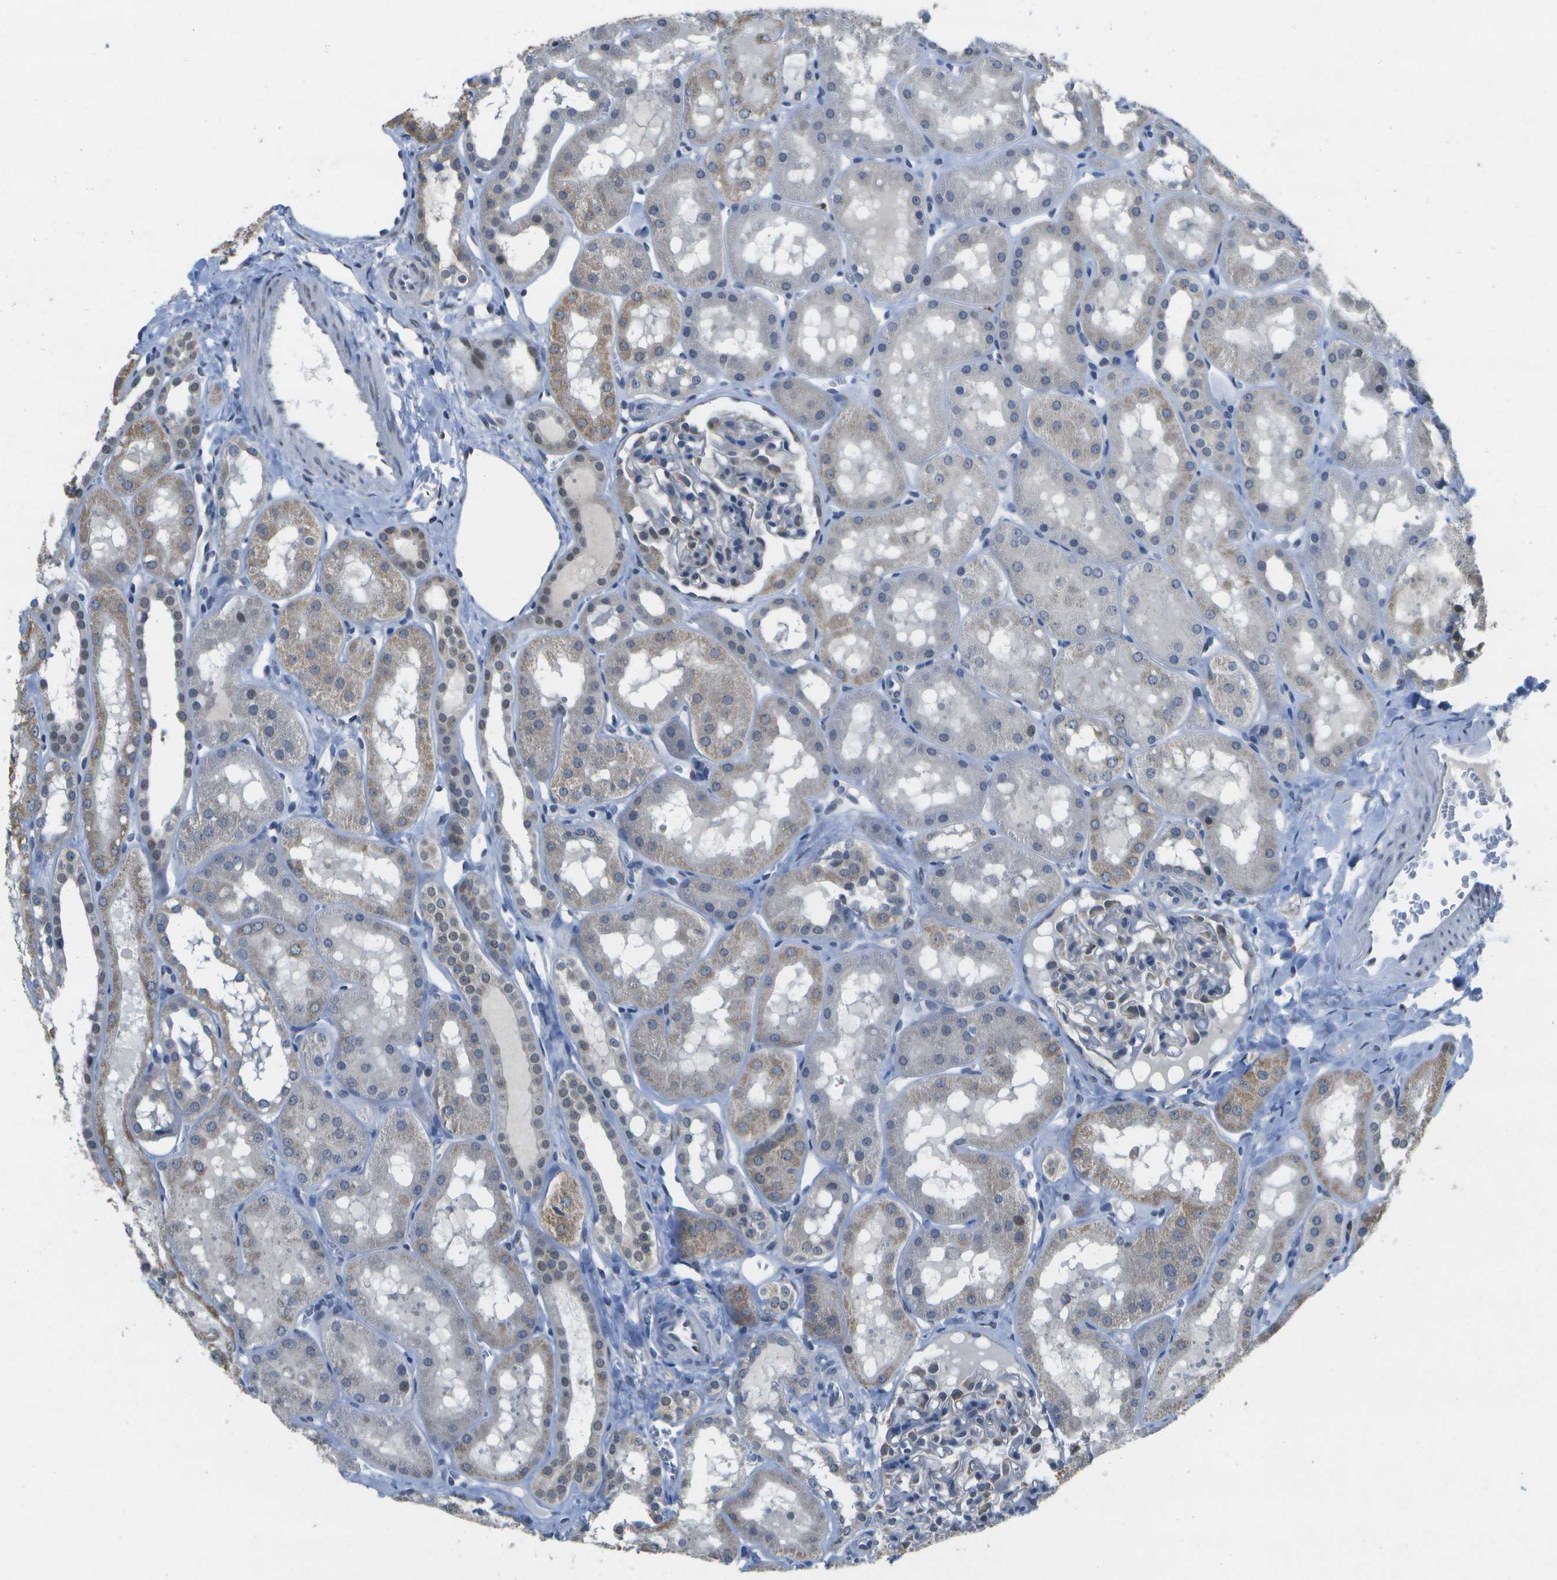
{"staining": {"intensity": "moderate", "quantity": "<25%", "location": "cytoplasmic/membranous"}, "tissue": "kidney", "cell_type": "Cells in glomeruli", "image_type": "normal", "snomed": [{"axis": "morphology", "description": "Normal tissue, NOS"}, {"axis": "topography", "description": "Kidney"}, {"axis": "topography", "description": "Urinary bladder"}], "caption": "Cells in glomeruli exhibit low levels of moderate cytoplasmic/membranous staining in about <25% of cells in normal human kidney. (Stains: DAB (3,3'-diaminobenzidine) in brown, nuclei in blue, Microscopy: brightfield microscopy at high magnification).", "gene": "DSE", "patient": {"sex": "male", "age": 16}}